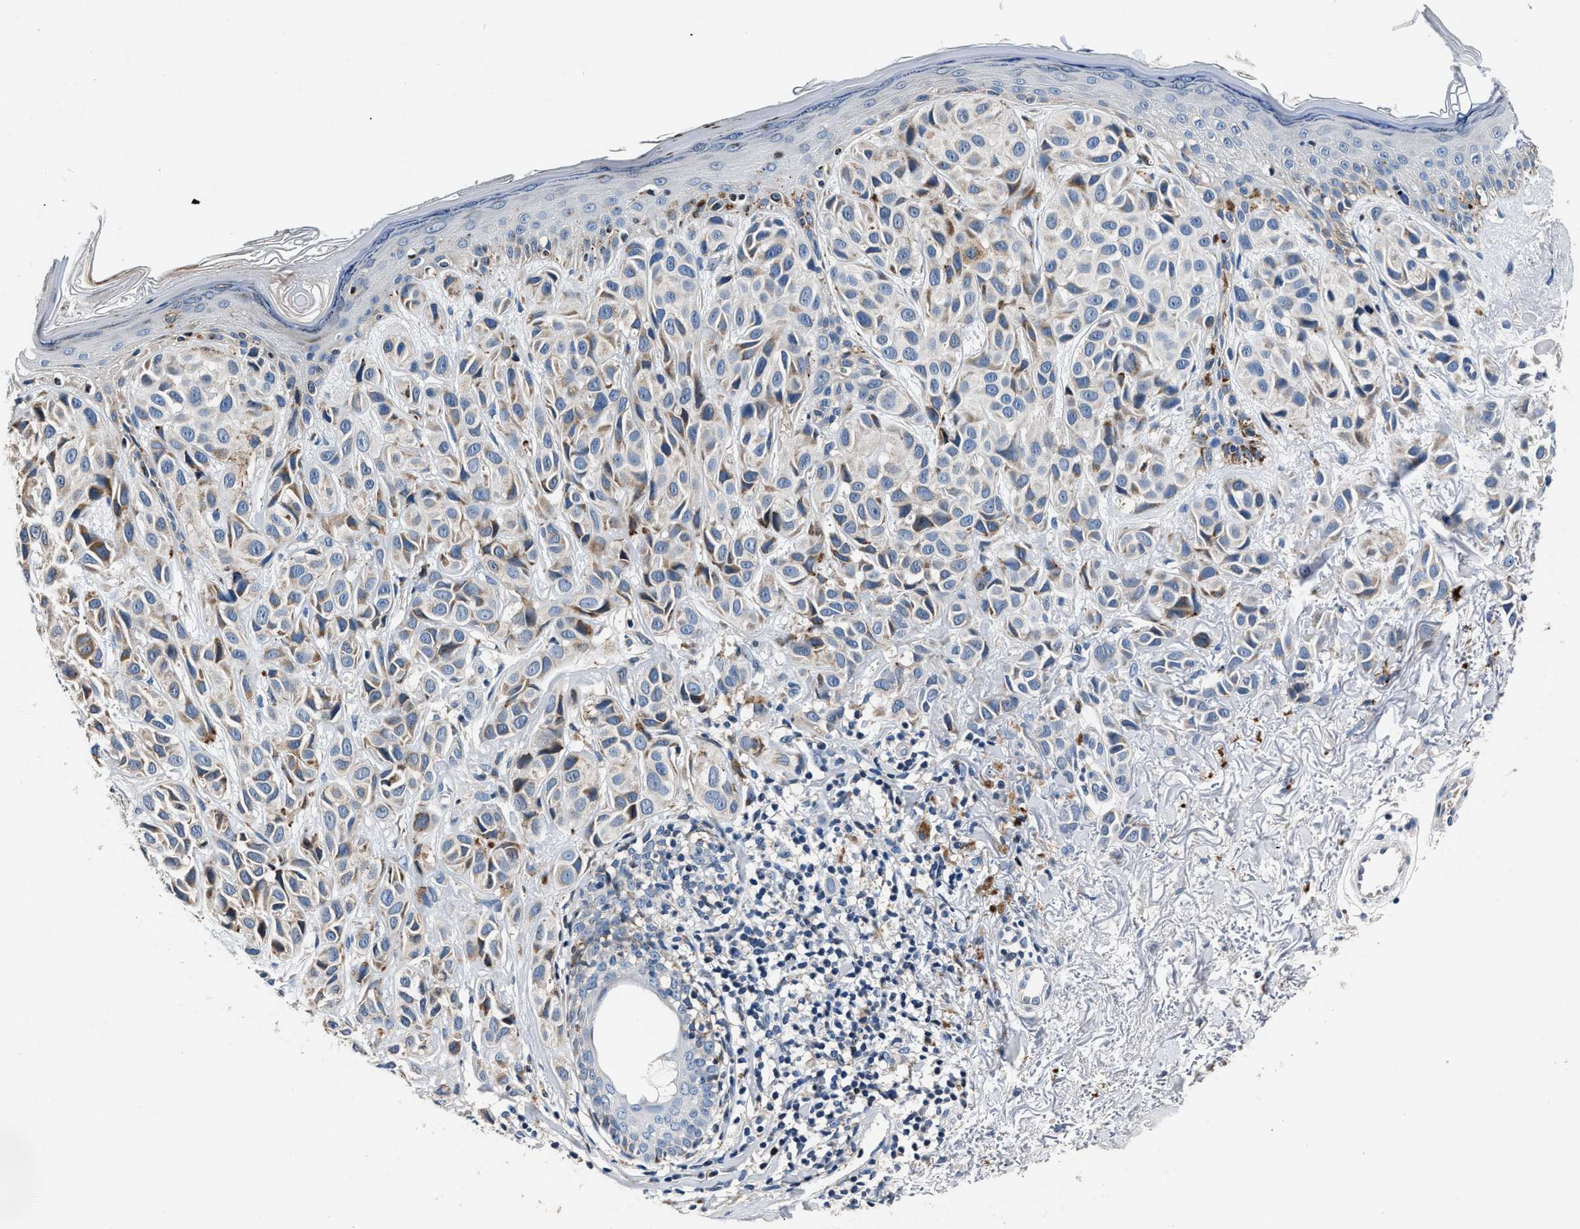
{"staining": {"intensity": "moderate", "quantity": "<25%", "location": "cytoplasmic/membranous"}, "tissue": "melanoma", "cell_type": "Tumor cells", "image_type": "cancer", "snomed": [{"axis": "morphology", "description": "Malignant melanoma, NOS"}, {"axis": "topography", "description": "Skin"}], "caption": "Immunohistochemistry (IHC) of human malignant melanoma shows low levels of moderate cytoplasmic/membranous staining in about <25% of tumor cells.", "gene": "DNAJC24", "patient": {"sex": "female", "age": 58}}